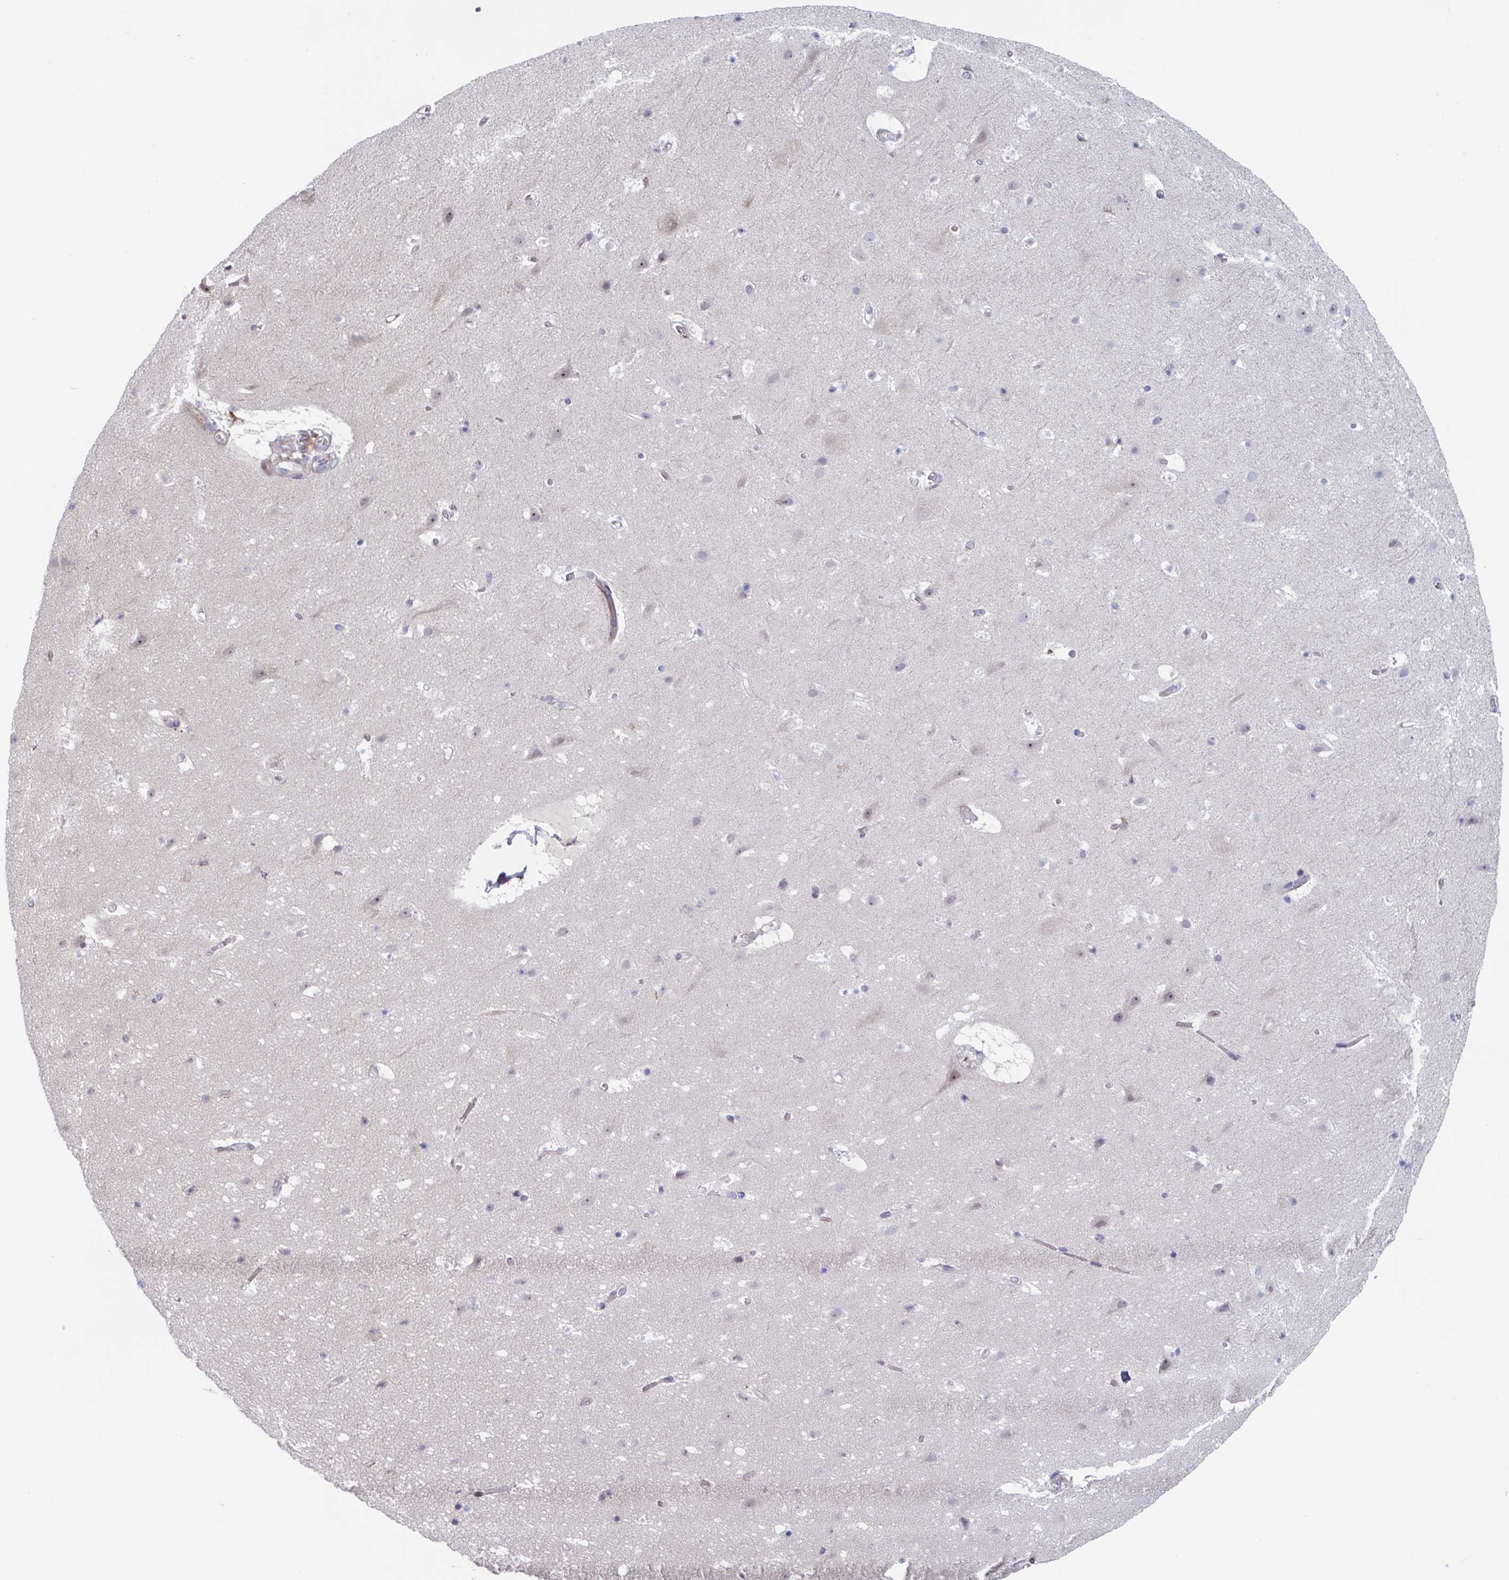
{"staining": {"intensity": "negative", "quantity": "none", "location": "none"}, "tissue": "cerebral cortex", "cell_type": "Endothelial cells", "image_type": "normal", "snomed": [{"axis": "morphology", "description": "Normal tissue, NOS"}, {"axis": "topography", "description": "Cerebral cortex"}], "caption": "Immunohistochemistry image of benign cerebral cortex: human cerebral cortex stained with DAB demonstrates no significant protein positivity in endothelial cells.", "gene": "DUXA", "patient": {"sex": "female", "age": 42}}